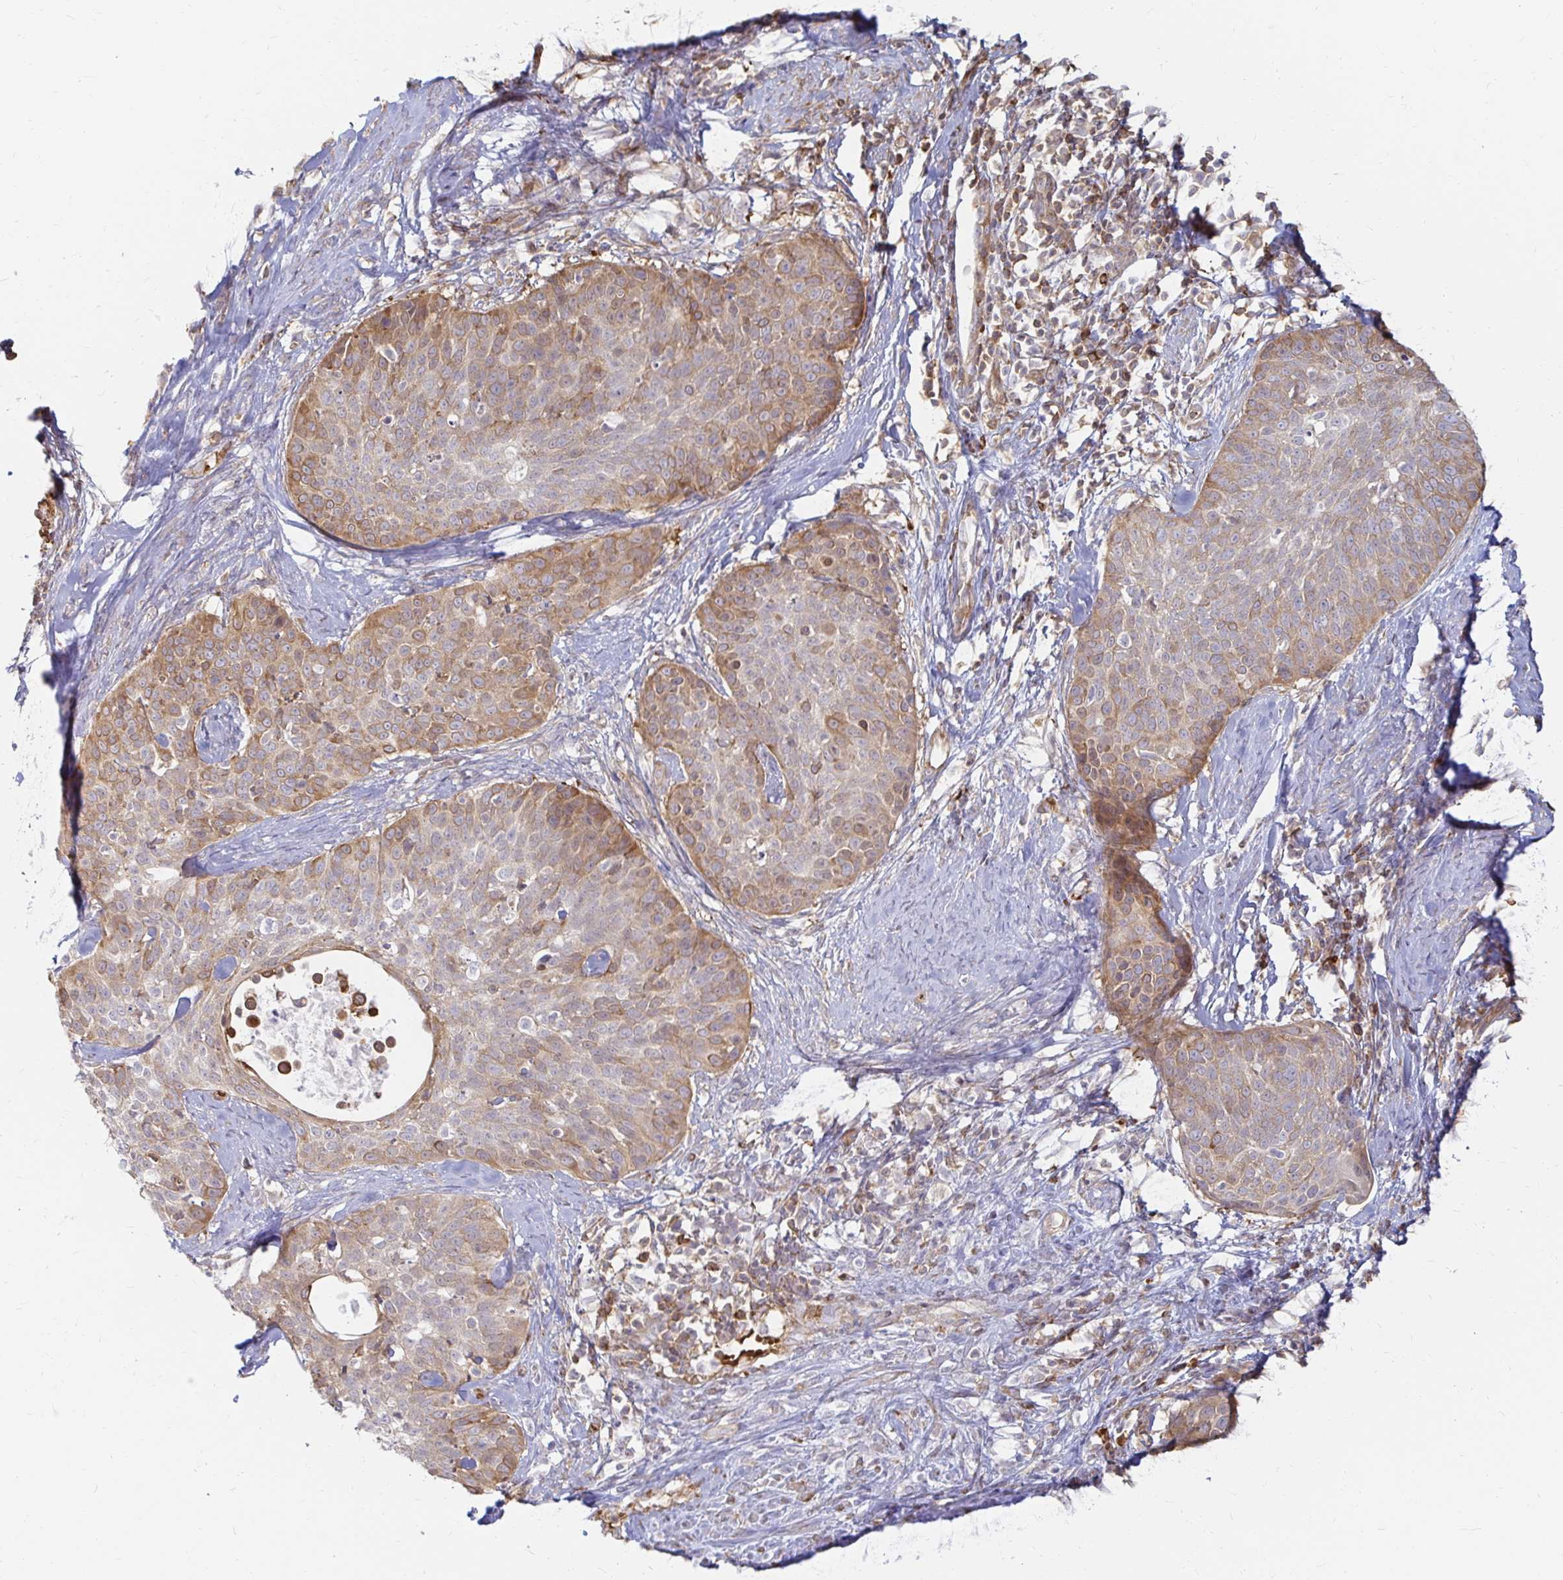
{"staining": {"intensity": "moderate", "quantity": ">75%", "location": "cytoplasmic/membranous"}, "tissue": "cervical cancer", "cell_type": "Tumor cells", "image_type": "cancer", "snomed": [{"axis": "morphology", "description": "Squamous cell carcinoma, NOS"}, {"axis": "topography", "description": "Cervix"}], "caption": "Cervical cancer (squamous cell carcinoma) stained for a protein demonstrates moderate cytoplasmic/membranous positivity in tumor cells. (Stains: DAB (3,3'-diaminobenzidine) in brown, nuclei in blue, Microscopy: brightfield microscopy at high magnification).", "gene": "CAST", "patient": {"sex": "female", "age": 69}}